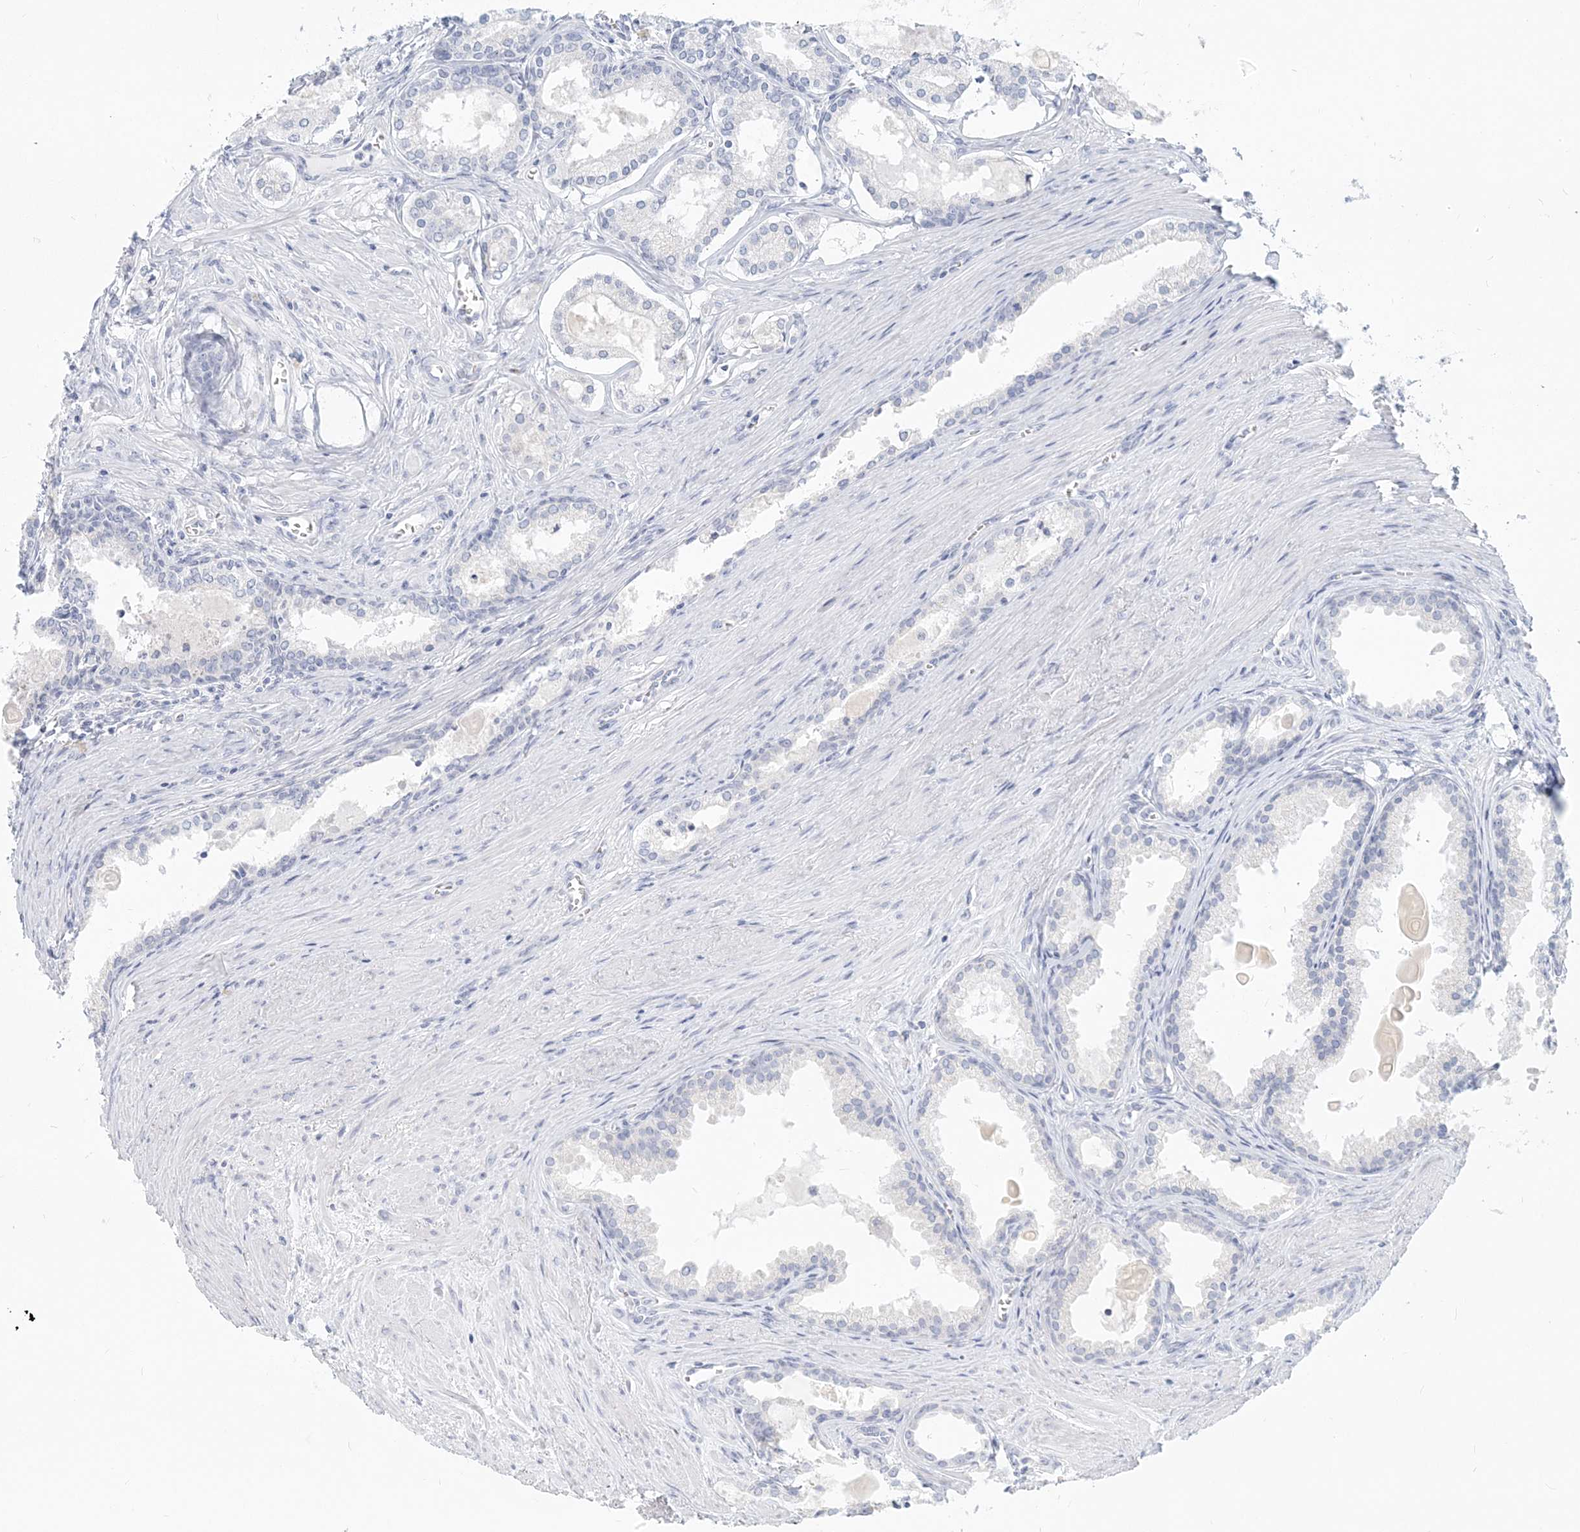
{"staining": {"intensity": "negative", "quantity": "none", "location": "none"}, "tissue": "prostate cancer", "cell_type": "Tumor cells", "image_type": "cancer", "snomed": [{"axis": "morphology", "description": "Adenocarcinoma, High grade"}, {"axis": "topography", "description": "Prostate"}], "caption": "There is no significant expression in tumor cells of prostate cancer (adenocarcinoma (high-grade)).", "gene": "CSN1S1", "patient": {"sex": "male", "age": 68}}